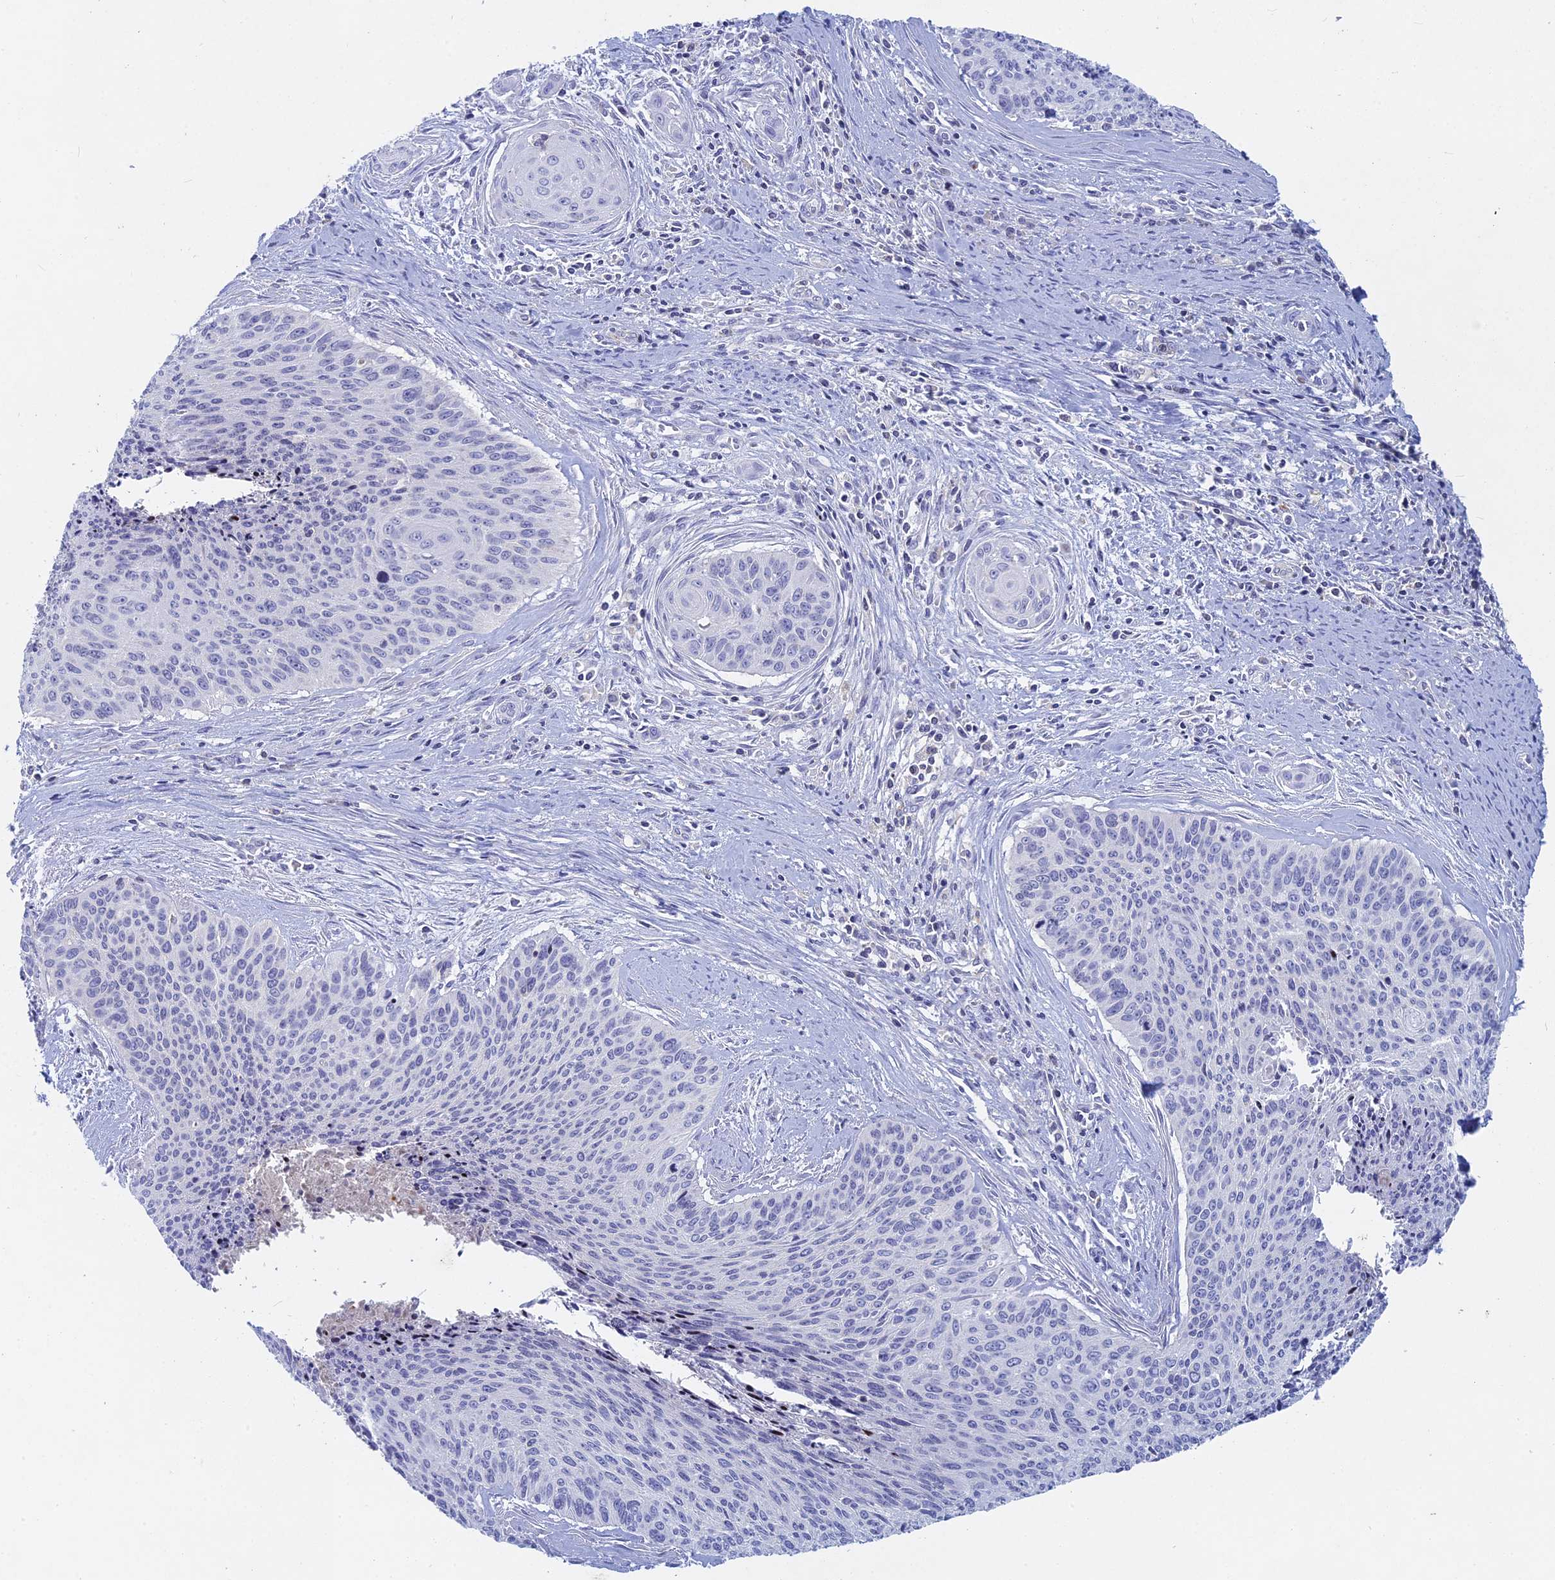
{"staining": {"intensity": "negative", "quantity": "none", "location": "none"}, "tissue": "cervical cancer", "cell_type": "Tumor cells", "image_type": "cancer", "snomed": [{"axis": "morphology", "description": "Squamous cell carcinoma, NOS"}, {"axis": "topography", "description": "Cervix"}], "caption": "Cervical cancer was stained to show a protein in brown. There is no significant positivity in tumor cells.", "gene": "ACP7", "patient": {"sex": "female", "age": 55}}